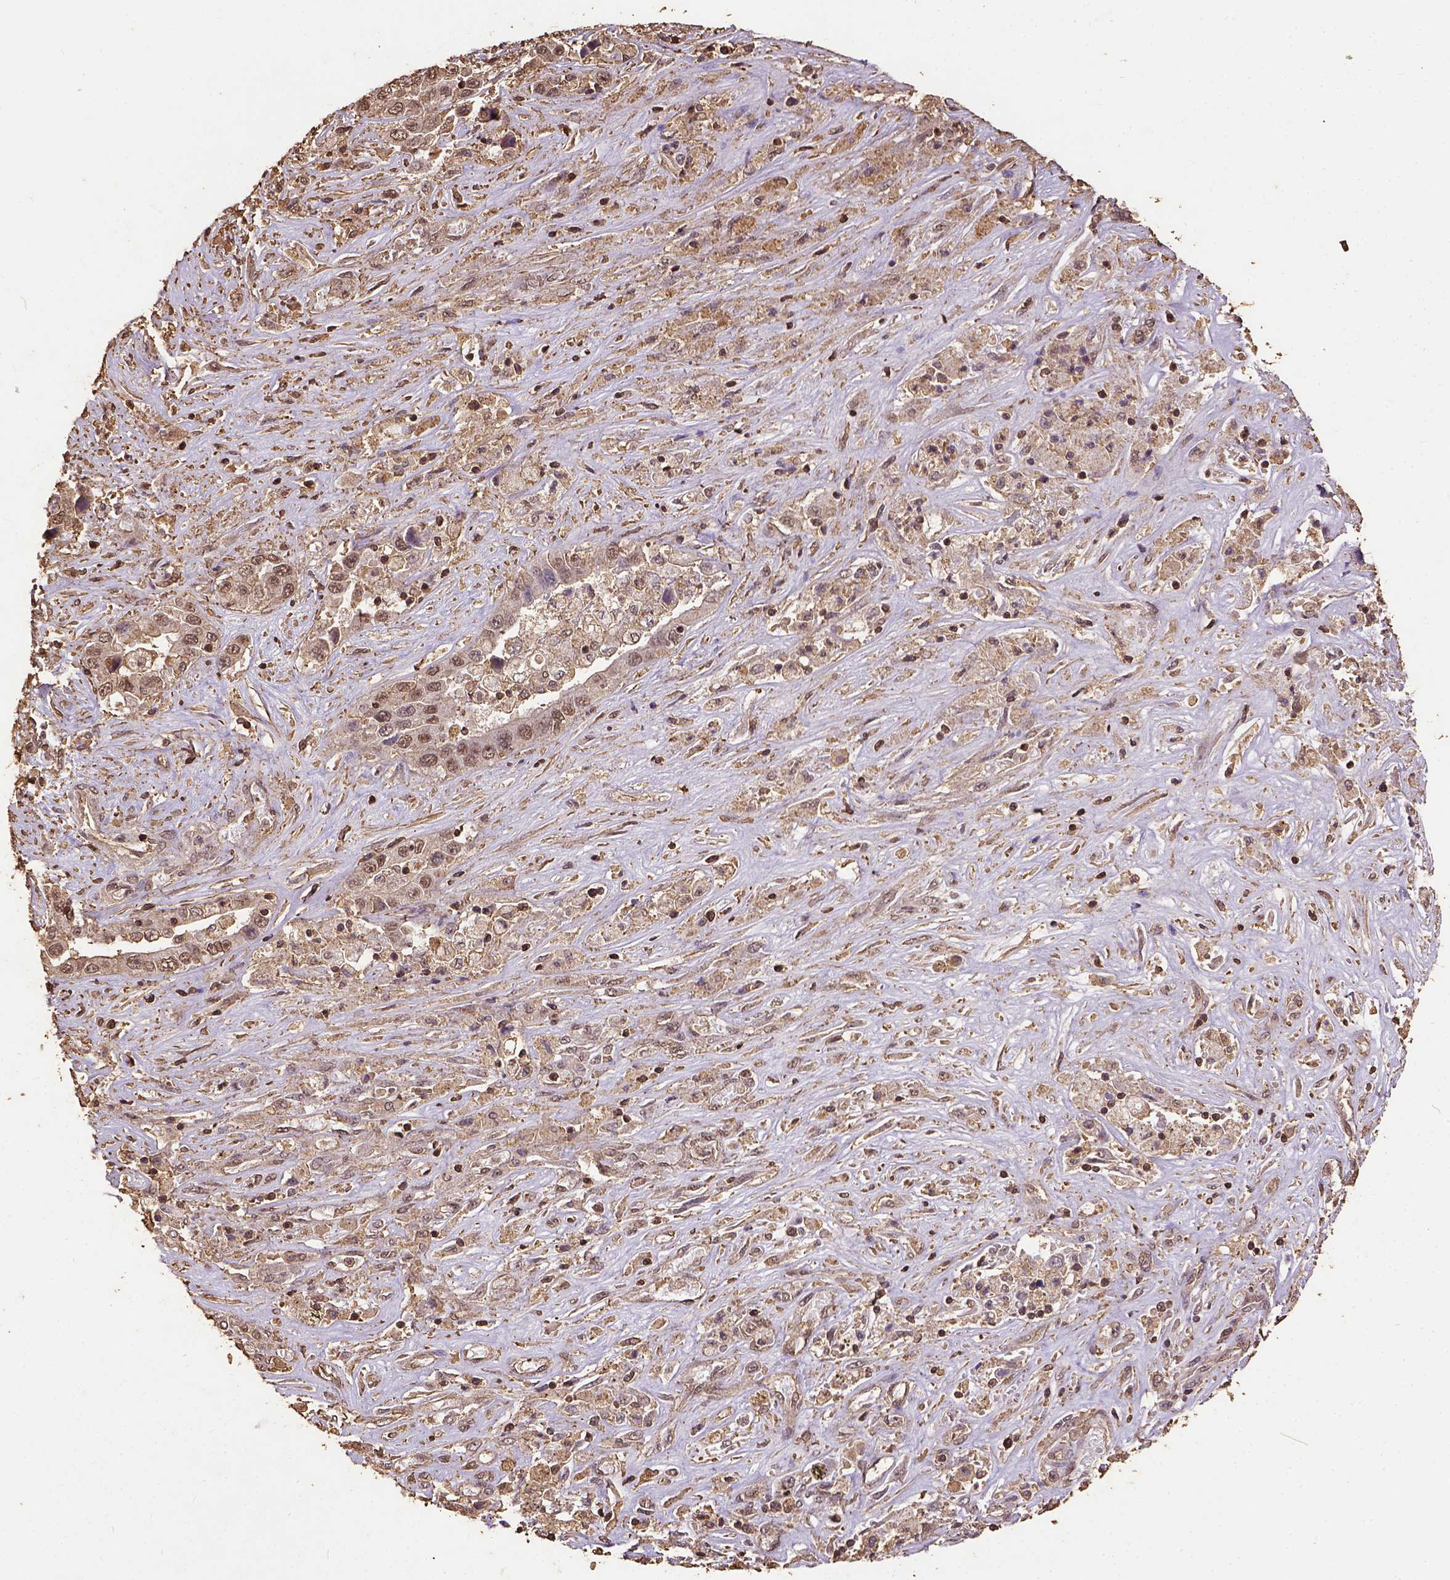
{"staining": {"intensity": "weak", "quantity": ">75%", "location": "nuclear"}, "tissue": "liver cancer", "cell_type": "Tumor cells", "image_type": "cancer", "snomed": [{"axis": "morphology", "description": "Cholangiocarcinoma"}, {"axis": "topography", "description": "Liver"}], "caption": "A photomicrograph of cholangiocarcinoma (liver) stained for a protein exhibits weak nuclear brown staining in tumor cells.", "gene": "NACC1", "patient": {"sex": "female", "age": 52}}